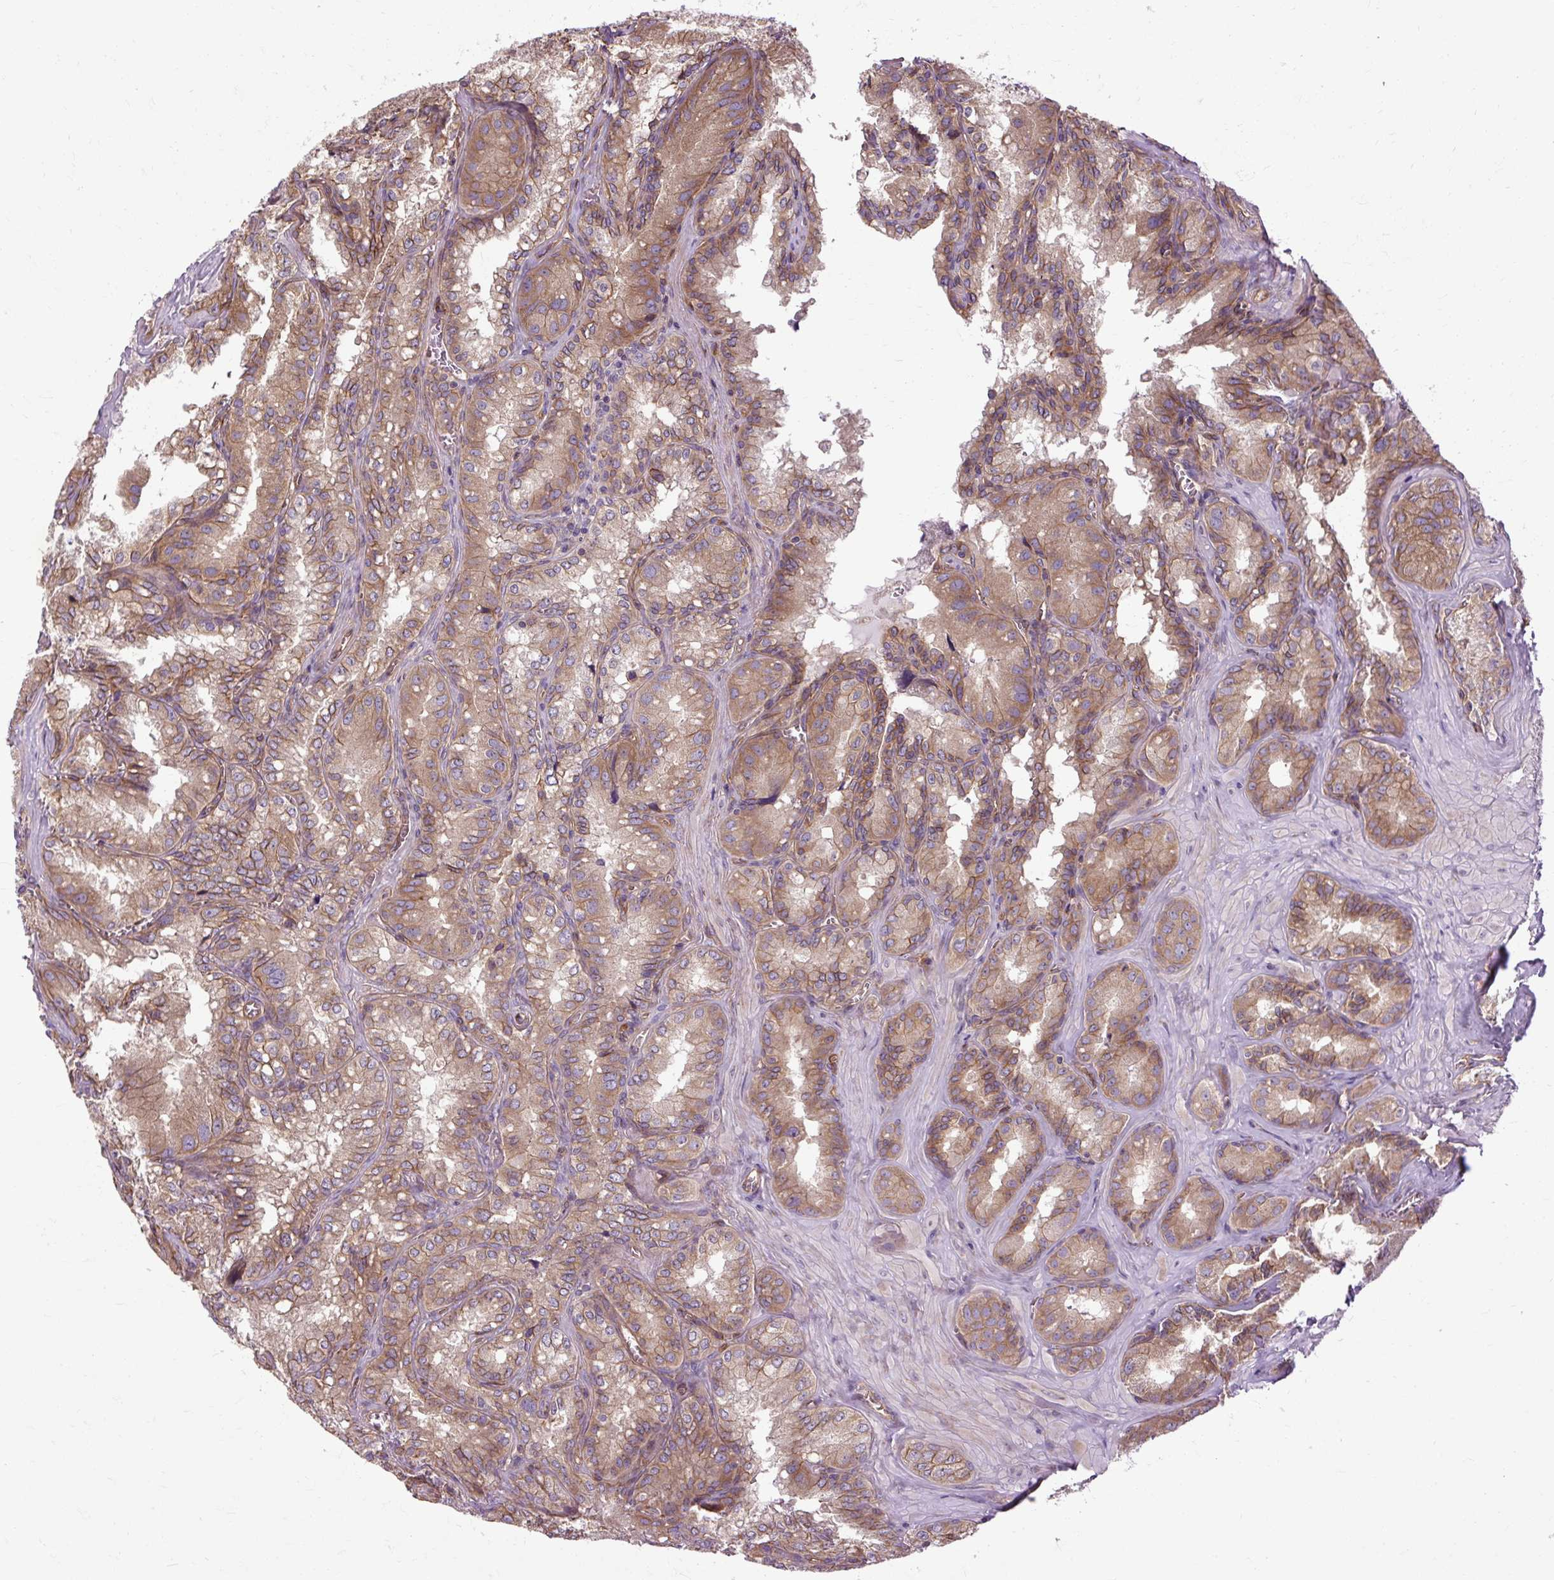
{"staining": {"intensity": "moderate", "quantity": ">75%", "location": "cytoplasmic/membranous"}, "tissue": "seminal vesicle", "cell_type": "Glandular cells", "image_type": "normal", "snomed": [{"axis": "morphology", "description": "Normal tissue, NOS"}, {"axis": "topography", "description": "Seminal veicle"}], "caption": "Protein expression by IHC displays moderate cytoplasmic/membranous positivity in about >75% of glandular cells in normal seminal vesicle. The staining was performed using DAB (3,3'-diaminobenzidine), with brown indicating positive protein expression. Nuclei are stained blue with hematoxylin.", "gene": "CCDC93", "patient": {"sex": "male", "age": 47}}